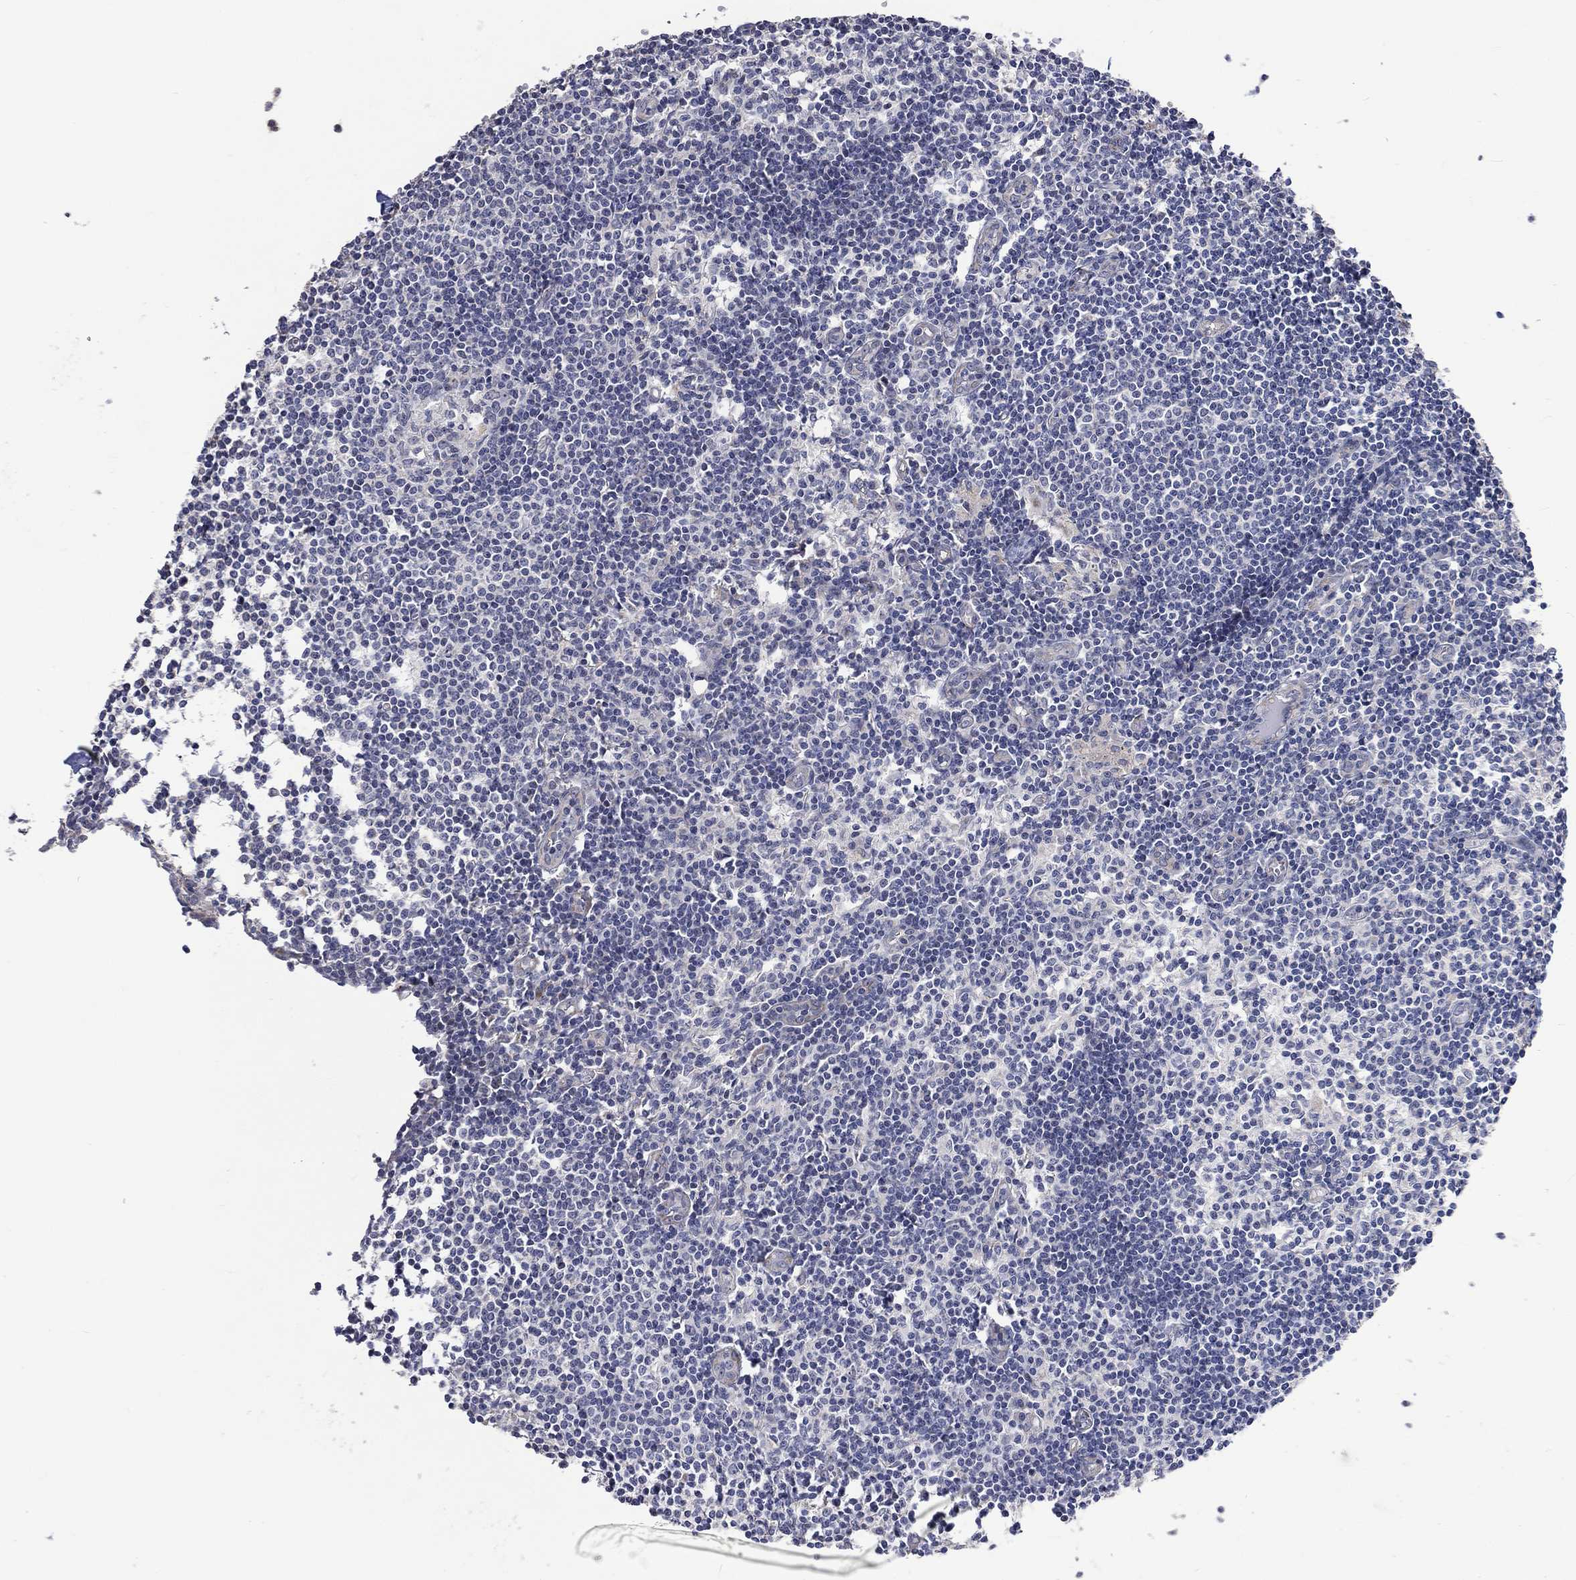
{"staining": {"intensity": "negative", "quantity": "none", "location": "none"}, "tissue": "lymph node", "cell_type": "Non-germinal center cells", "image_type": "normal", "snomed": [{"axis": "morphology", "description": "Normal tissue, NOS"}, {"axis": "topography", "description": "Lymph node"}], "caption": "Immunohistochemistry (IHC) of unremarkable human lymph node demonstrates no positivity in non-germinal center cells. (DAB IHC, high magnification).", "gene": "SLC48A1", "patient": {"sex": "male", "age": 59}}